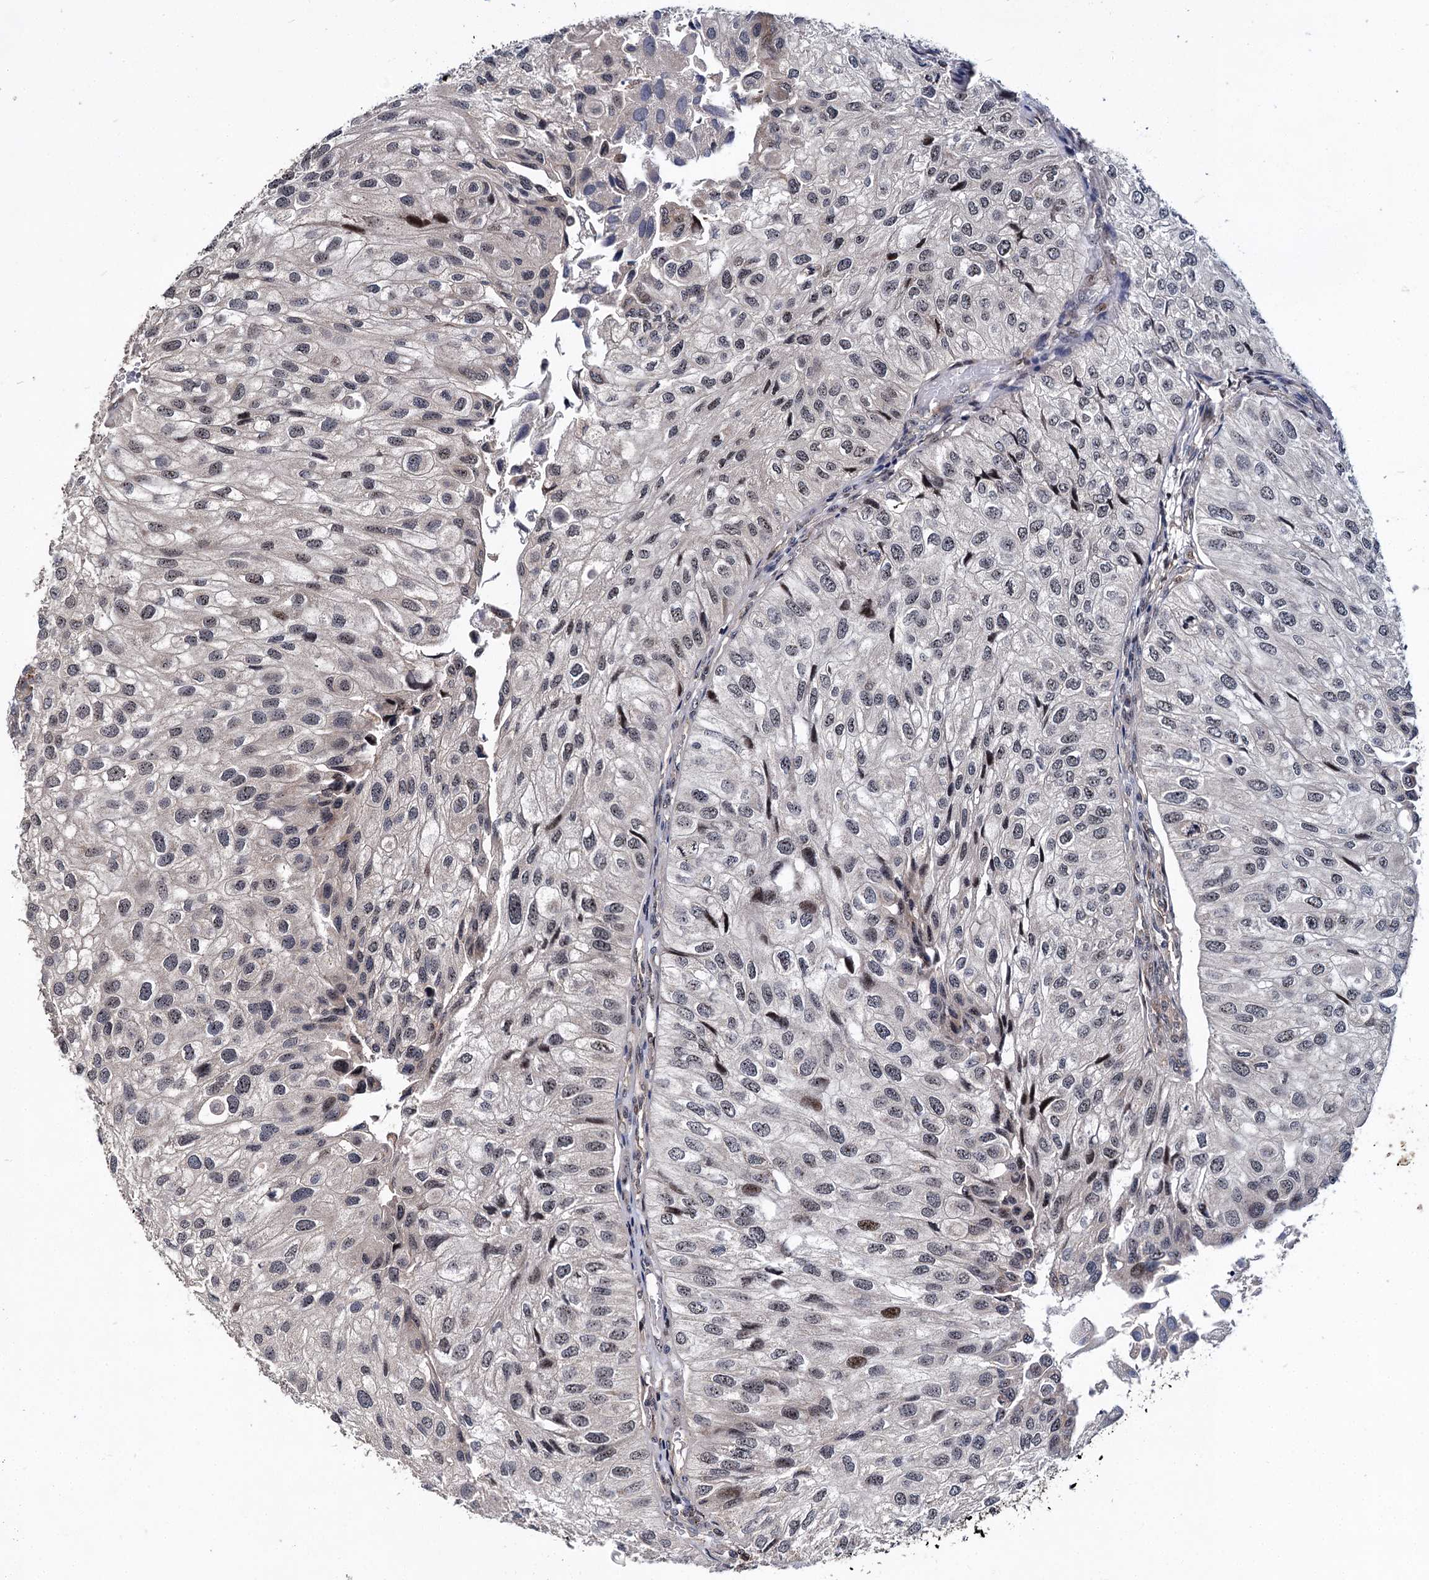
{"staining": {"intensity": "weak", "quantity": "25%-75%", "location": "nuclear"}, "tissue": "urothelial cancer", "cell_type": "Tumor cells", "image_type": "cancer", "snomed": [{"axis": "morphology", "description": "Urothelial carcinoma, Low grade"}, {"axis": "topography", "description": "Urinary bladder"}], "caption": "Urothelial cancer was stained to show a protein in brown. There is low levels of weak nuclear staining in approximately 25%-75% of tumor cells. The protein is stained brown, and the nuclei are stained in blue (DAB IHC with brightfield microscopy, high magnification).", "gene": "ABLIM1", "patient": {"sex": "female", "age": 89}}